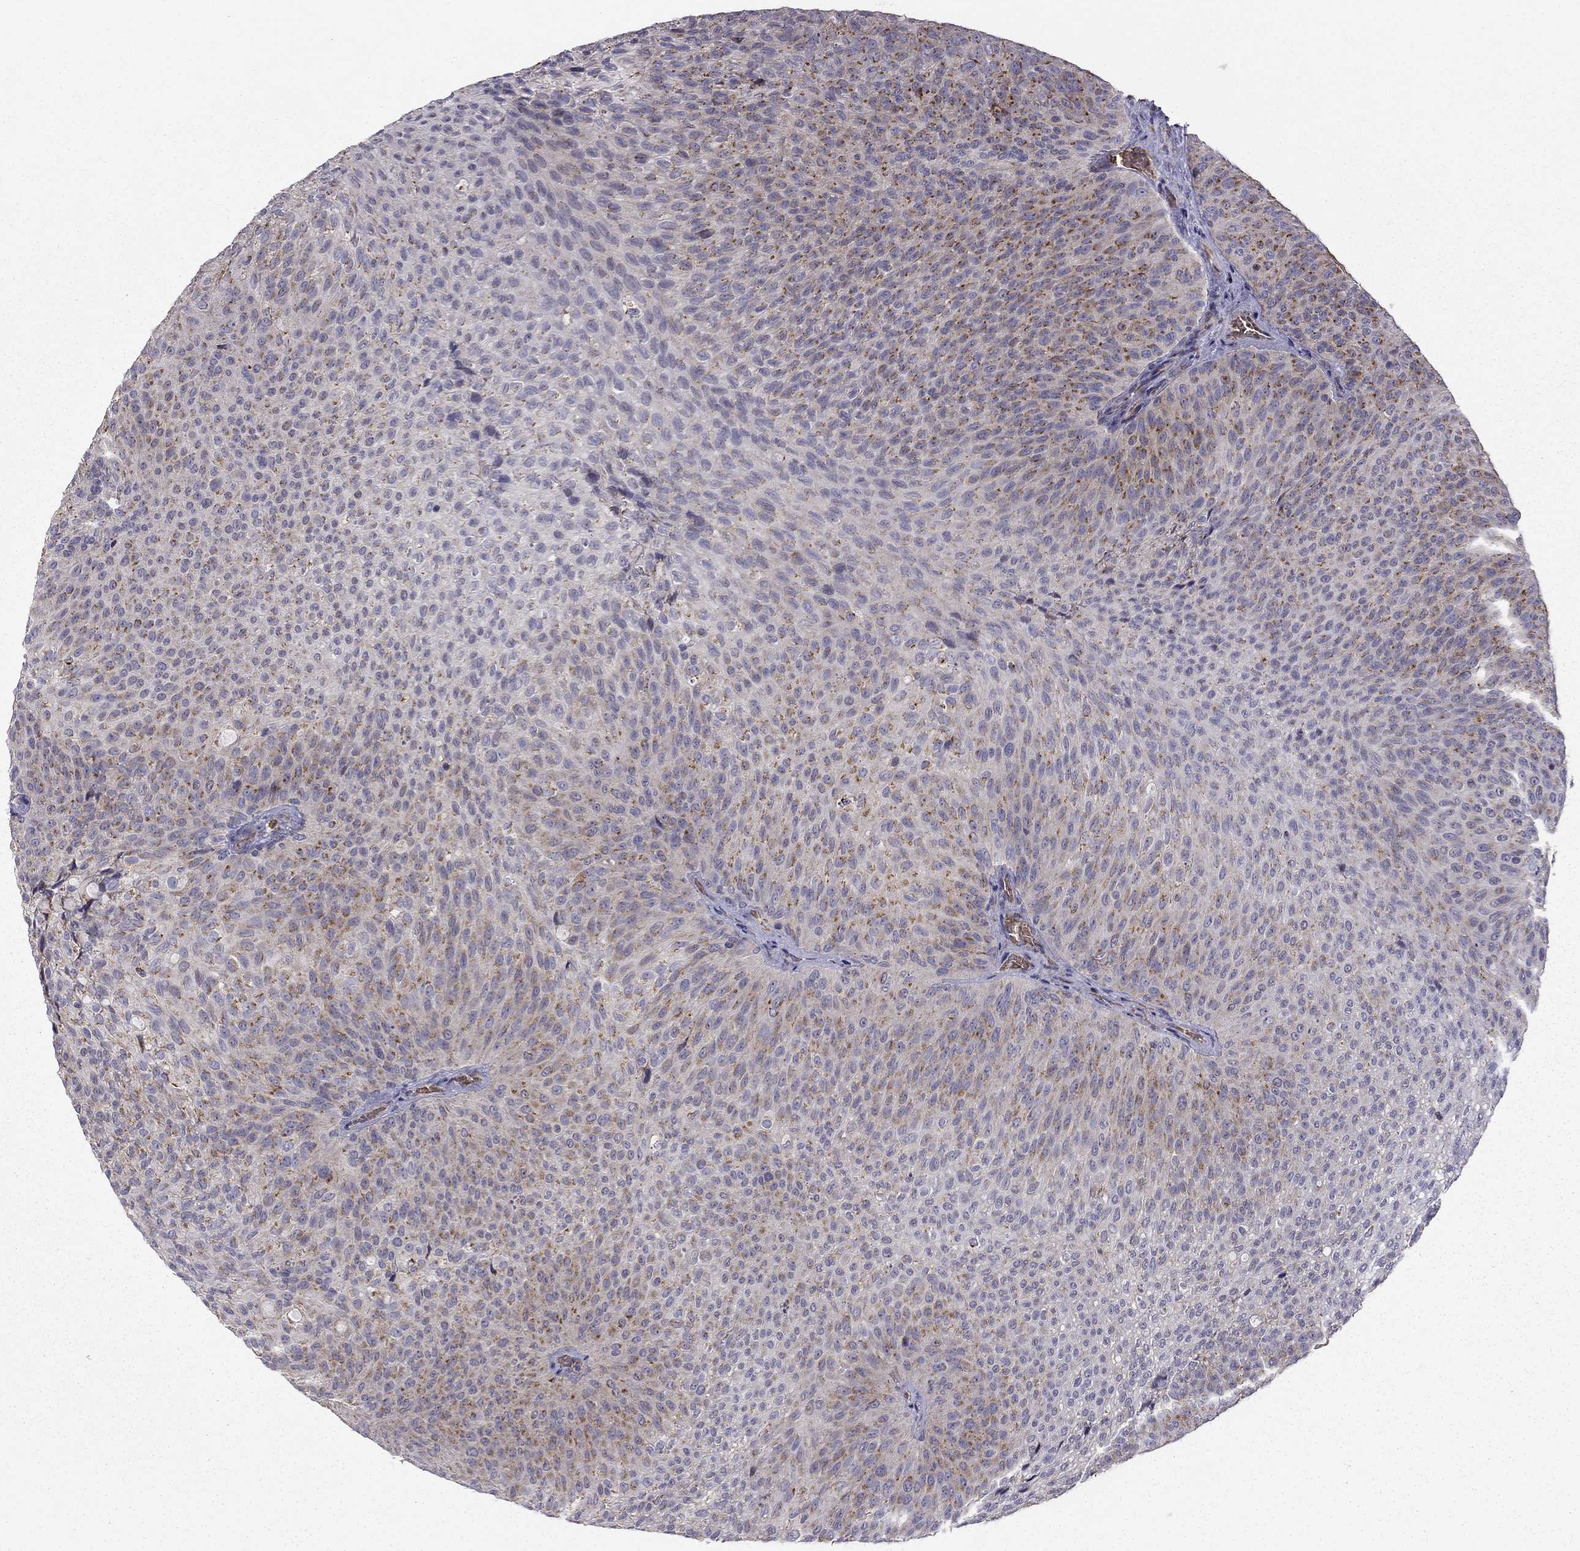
{"staining": {"intensity": "moderate", "quantity": "<25%", "location": "cytoplasmic/membranous"}, "tissue": "urothelial cancer", "cell_type": "Tumor cells", "image_type": "cancer", "snomed": [{"axis": "morphology", "description": "Urothelial carcinoma, Low grade"}, {"axis": "topography", "description": "Urinary bladder"}], "caption": "A photomicrograph showing moderate cytoplasmic/membranous expression in about <25% of tumor cells in urothelial cancer, as visualized by brown immunohistochemical staining.", "gene": "B4GALT7", "patient": {"sex": "male", "age": 78}}